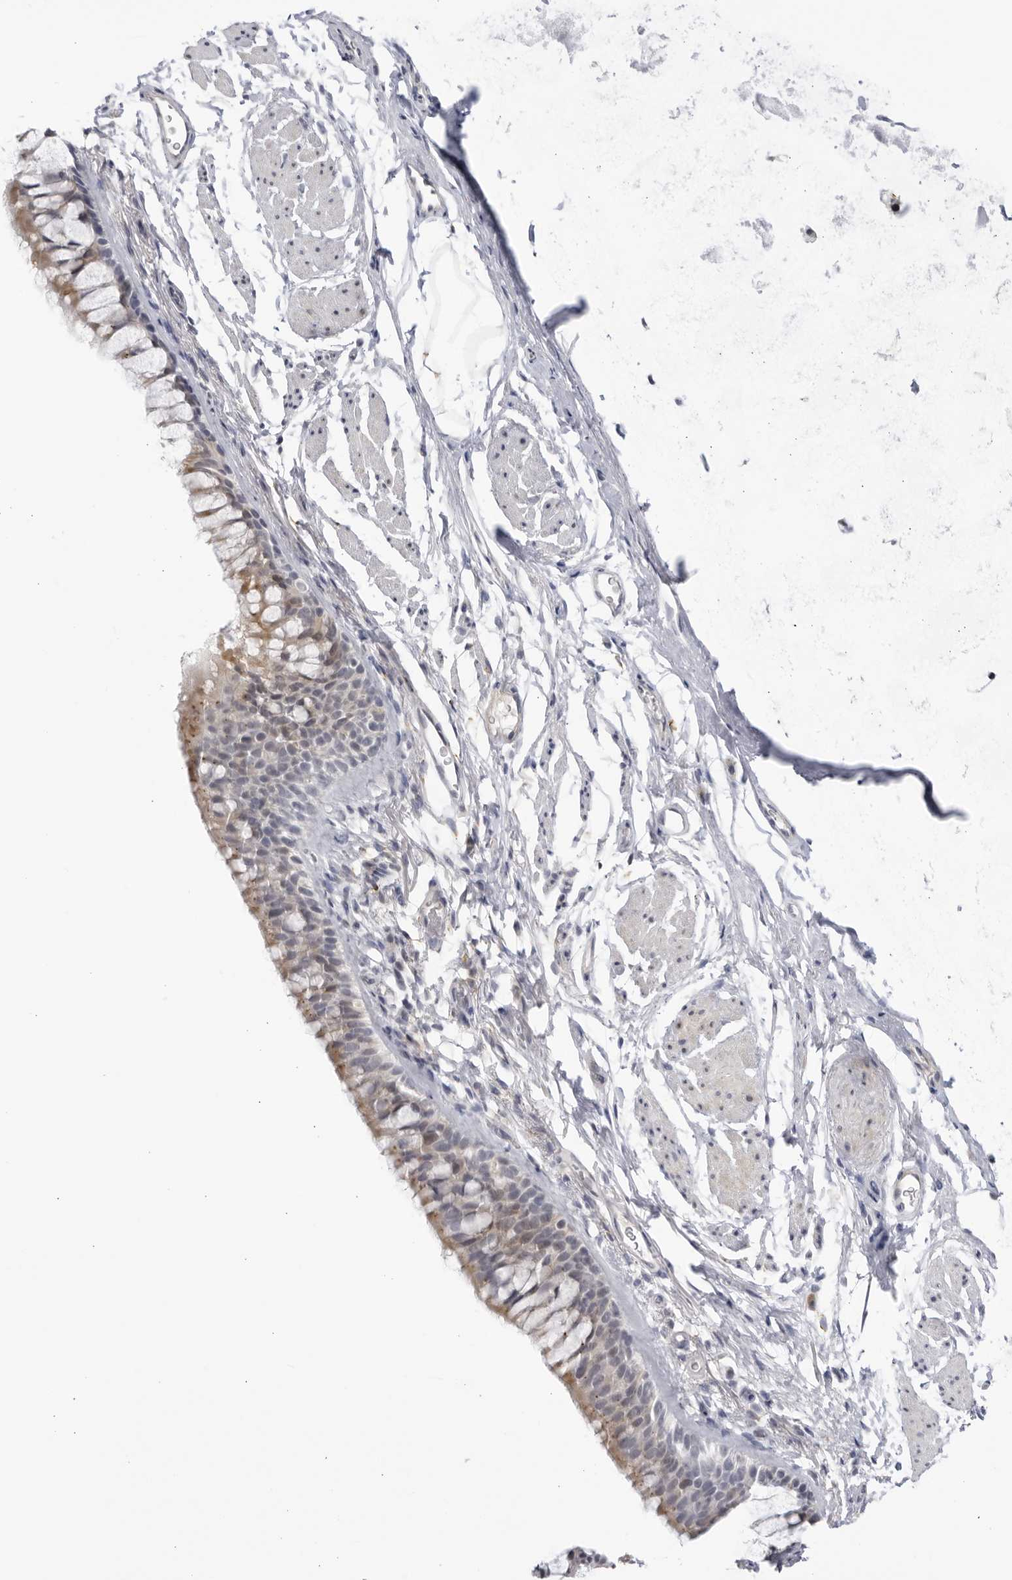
{"staining": {"intensity": "moderate", "quantity": "<25%", "location": "cytoplasmic/membranous"}, "tissue": "bronchus", "cell_type": "Respiratory epithelial cells", "image_type": "normal", "snomed": [{"axis": "morphology", "description": "Normal tissue, NOS"}, {"axis": "topography", "description": "Cartilage tissue"}, {"axis": "topography", "description": "Bronchus"}], "caption": "About <25% of respiratory epithelial cells in benign bronchus display moderate cytoplasmic/membranous protein positivity as visualized by brown immunohistochemical staining.", "gene": "CNBD1", "patient": {"sex": "female", "age": 53}}